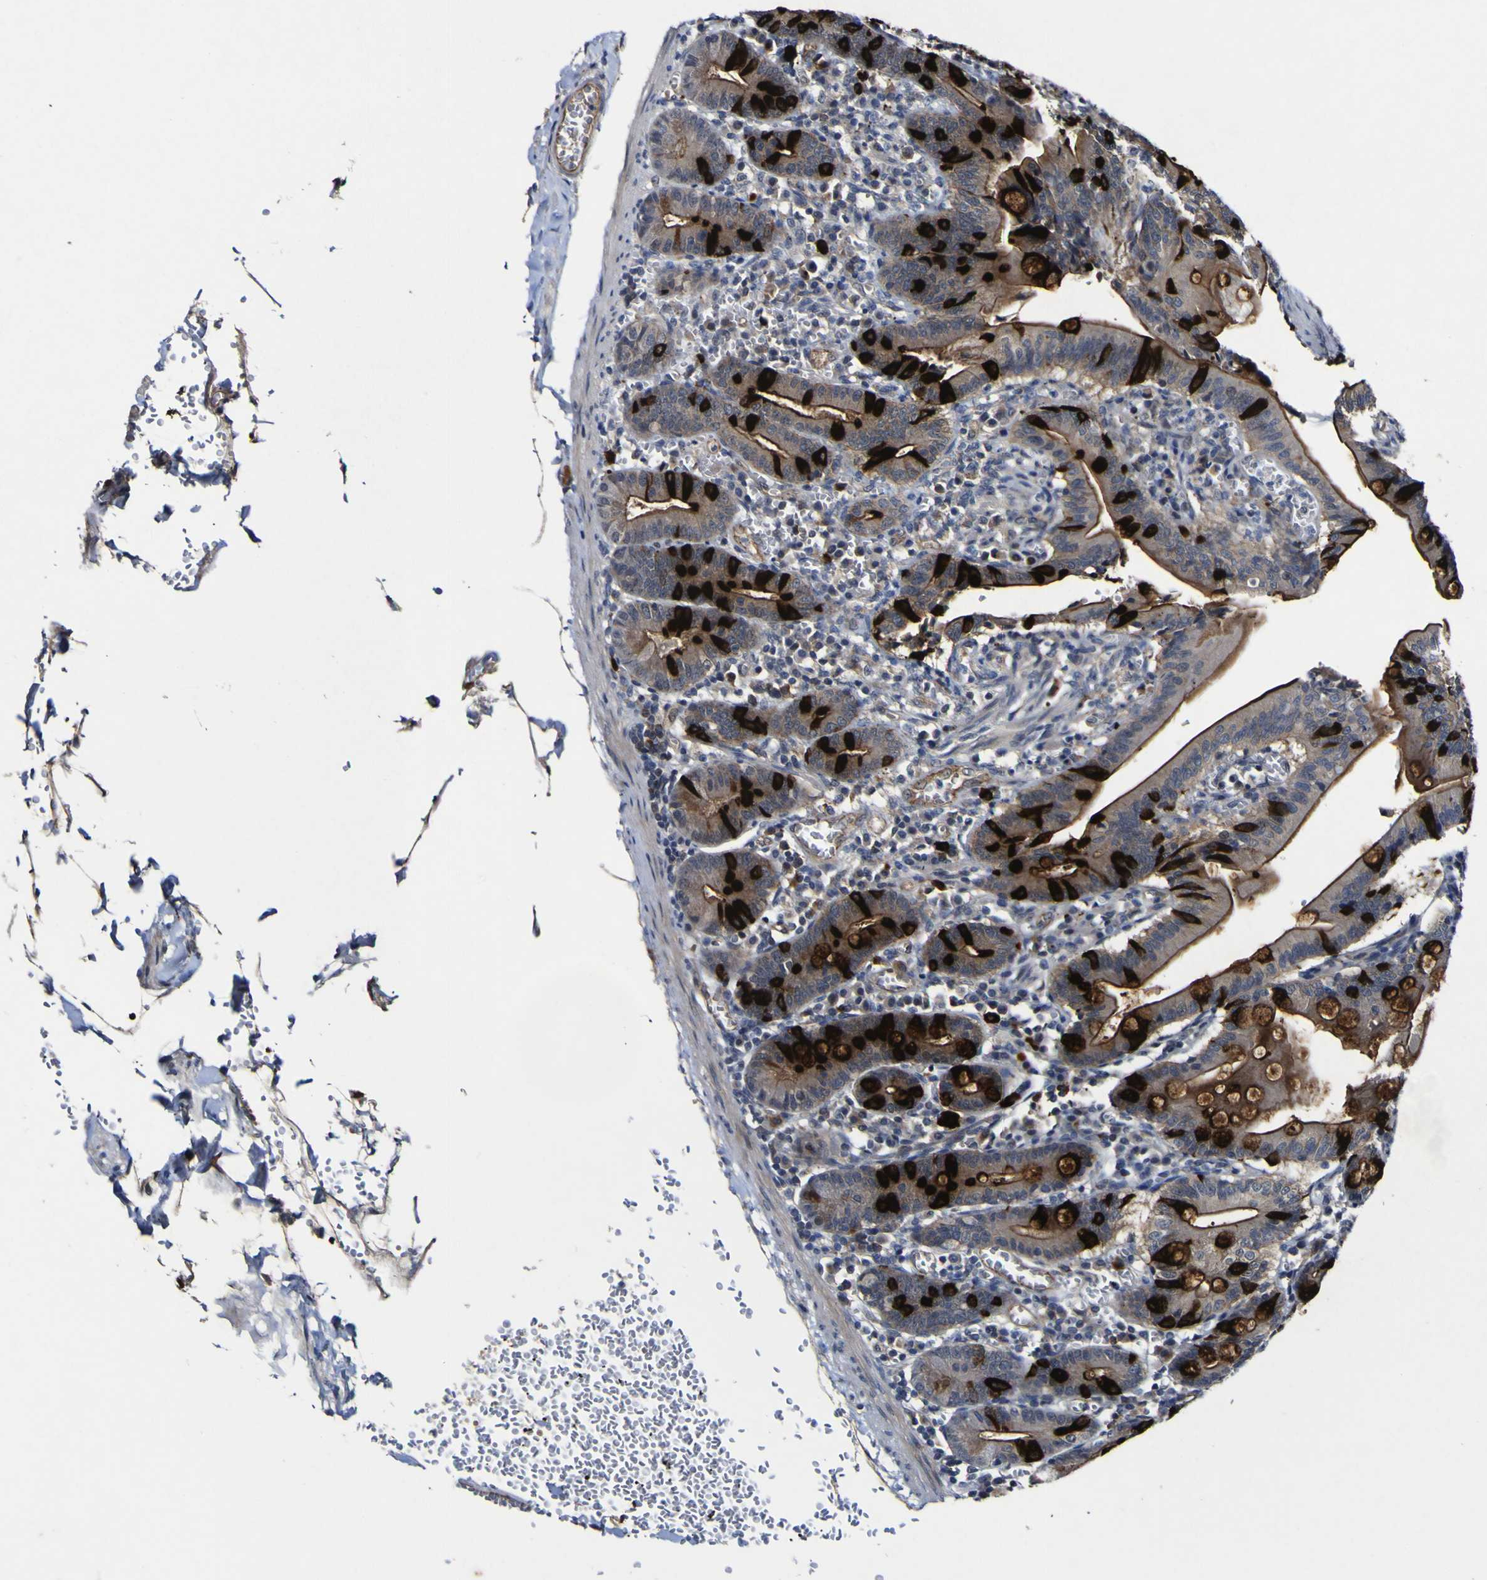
{"staining": {"intensity": "strong", "quantity": ">75%", "location": "cytoplasmic/membranous"}, "tissue": "small intestine", "cell_type": "Glandular cells", "image_type": "normal", "snomed": [{"axis": "morphology", "description": "Normal tissue, NOS"}, {"axis": "topography", "description": "Small intestine"}], "caption": "Immunohistochemistry (DAB (3,3'-diaminobenzidine)) staining of normal human small intestine reveals strong cytoplasmic/membranous protein staining in approximately >75% of glandular cells.", "gene": "CCL2", "patient": {"sex": "male", "age": 71}}